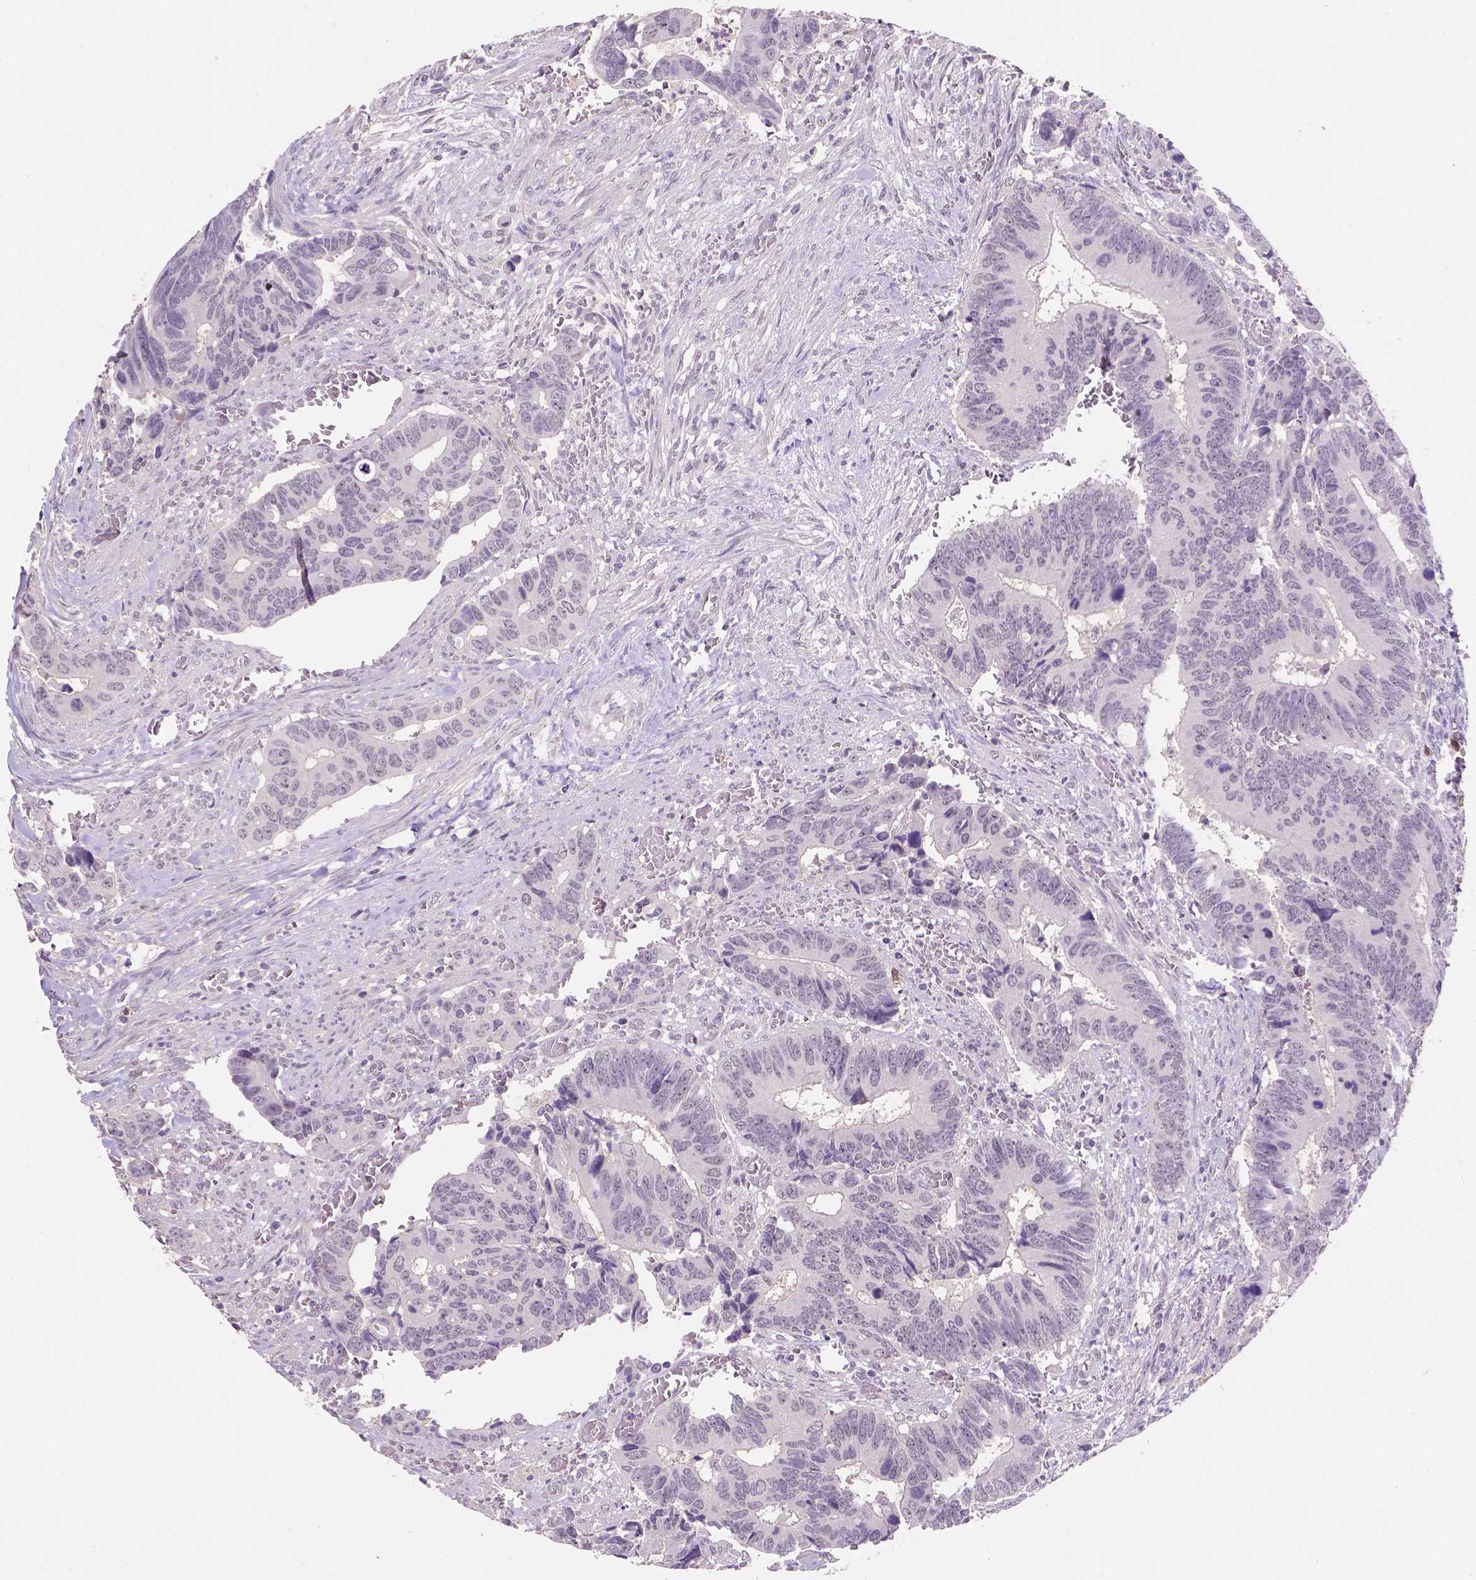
{"staining": {"intensity": "weak", "quantity": "25%-75%", "location": "nuclear"}, "tissue": "colorectal cancer", "cell_type": "Tumor cells", "image_type": "cancer", "snomed": [{"axis": "morphology", "description": "Adenocarcinoma, NOS"}, {"axis": "topography", "description": "Colon"}], "caption": "A photomicrograph showing weak nuclear positivity in about 25%-75% of tumor cells in colorectal adenocarcinoma, as visualized by brown immunohistochemical staining.", "gene": "SCML4", "patient": {"sex": "male", "age": 49}}